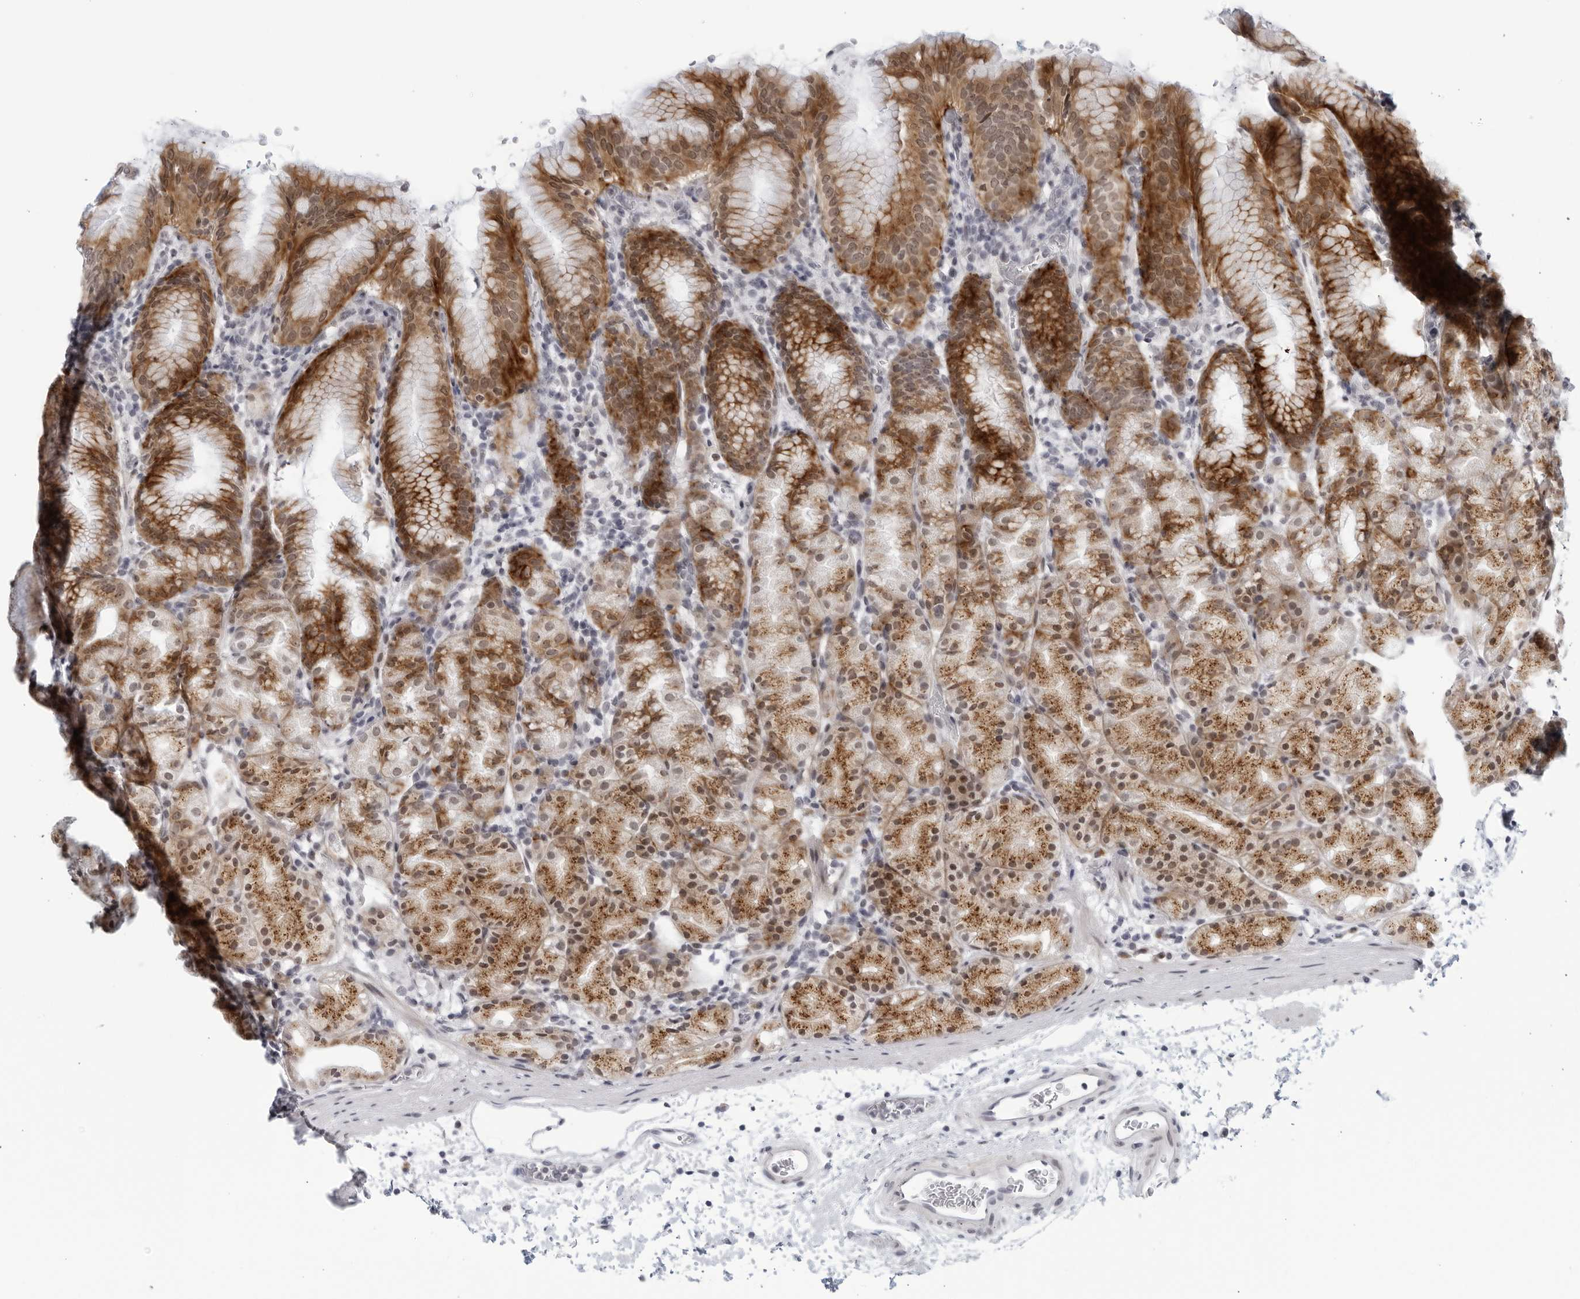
{"staining": {"intensity": "strong", "quantity": "25%-75%", "location": "cytoplasmic/membranous"}, "tissue": "stomach", "cell_type": "Glandular cells", "image_type": "normal", "snomed": [{"axis": "morphology", "description": "Normal tissue, NOS"}, {"axis": "topography", "description": "Stomach, upper"}], "caption": "Immunohistochemistry (IHC) image of unremarkable stomach: human stomach stained using immunohistochemistry (IHC) displays high levels of strong protein expression localized specifically in the cytoplasmic/membranous of glandular cells, appearing as a cytoplasmic/membranous brown color.", "gene": "WDTC1", "patient": {"sex": "male", "age": 48}}